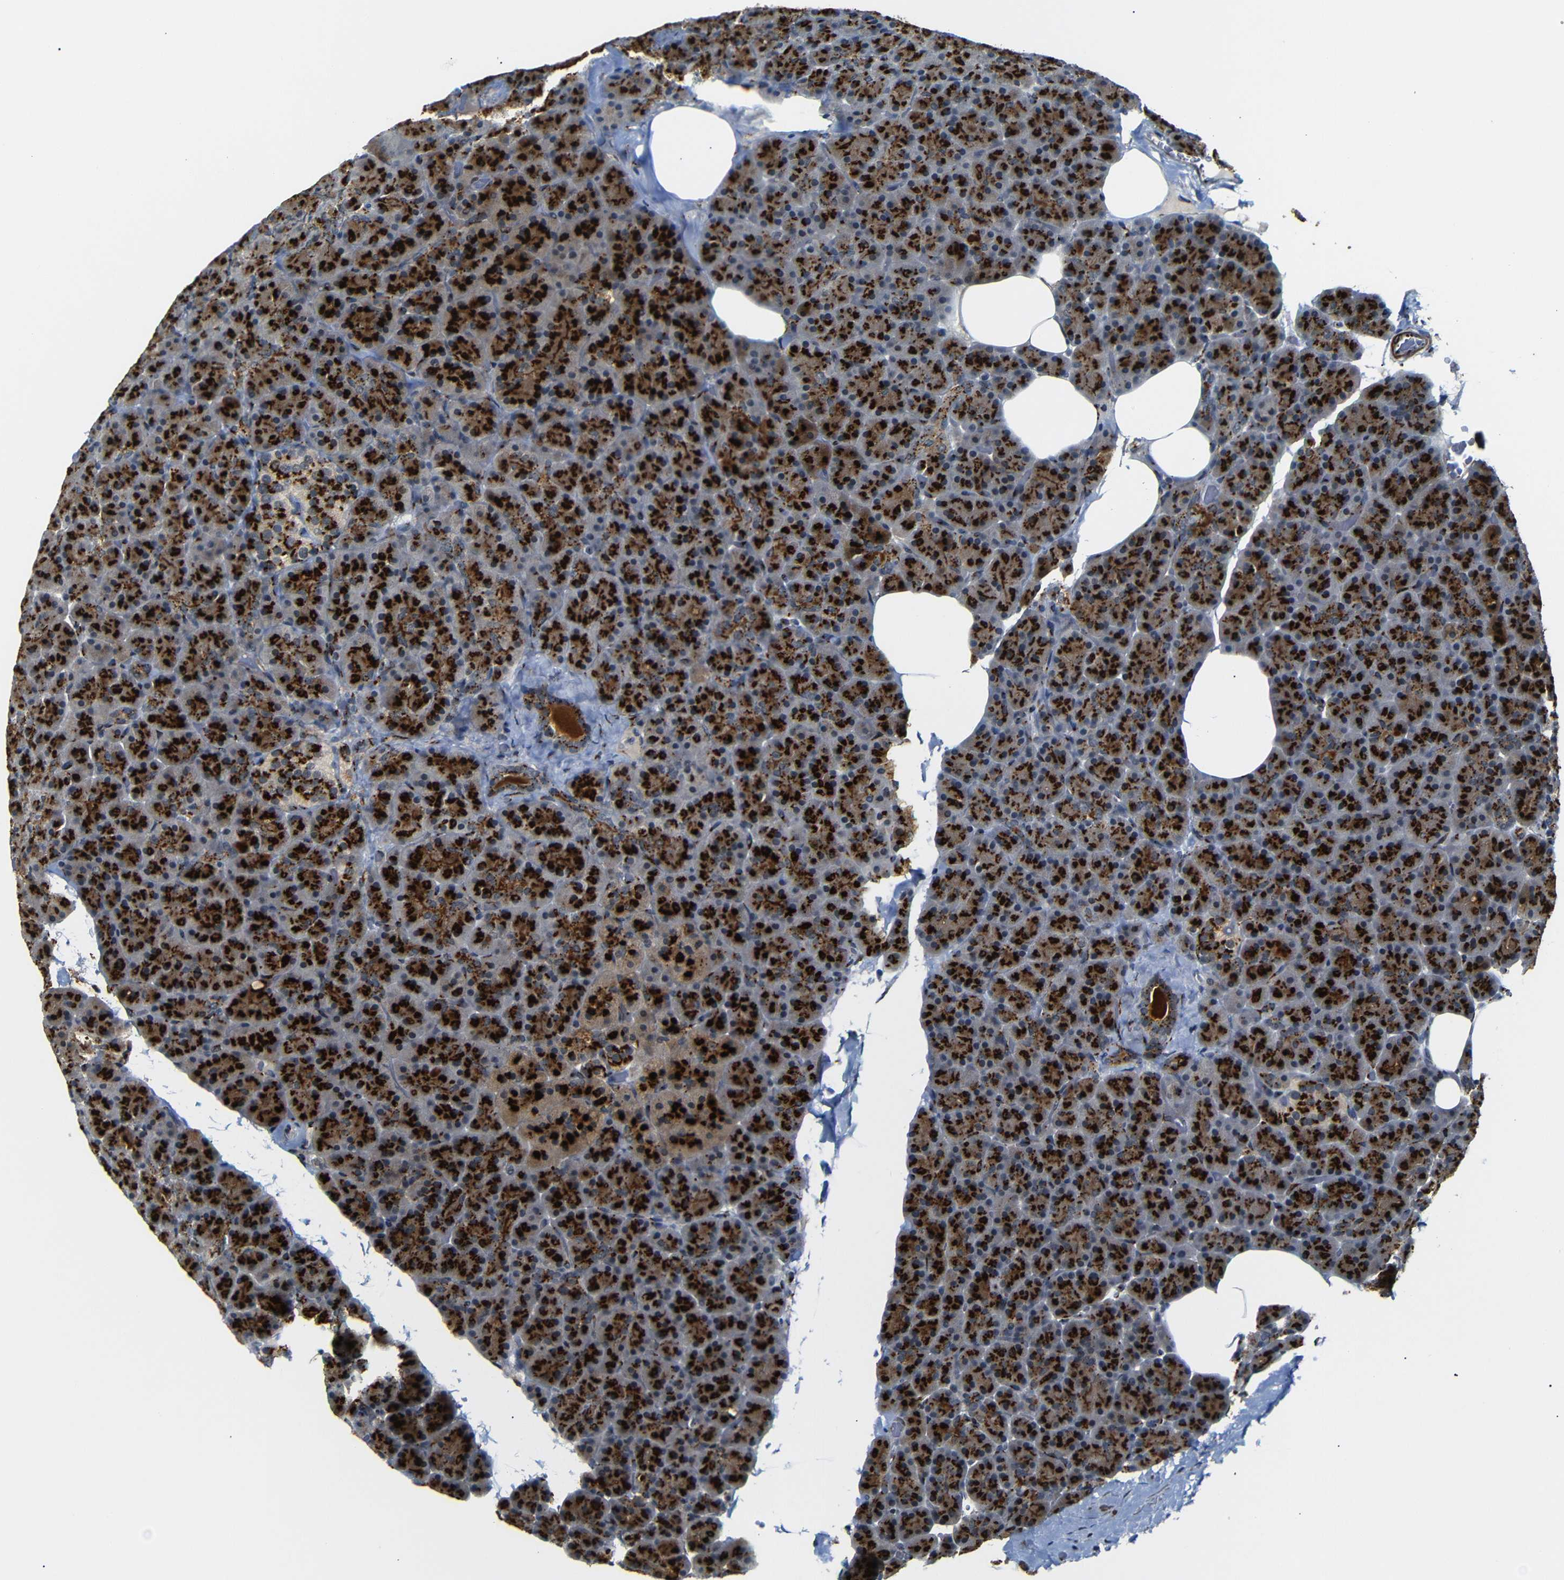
{"staining": {"intensity": "strong", "quantity": ">75%", "location": "cytoplasmic/membranous"}, "tissue": "pancreas", "cell_type": "Exocrine glandular cells", "image_type": "normal", "snomed": [{"axis": "morphology", "description": "Normal tissue, NOS"}, {"axis": "topography", "description": "Pancreas"}], "caption": "Pancreas stained for a protein reveals strong cytoplasmic/membranous positivity in exocrine glandular cells. The staining was performed using DAB (3,3'-diaminobenzidine), with brown indicating positive protein expression. Nuclei are stained blue with hematoxylin.", "gene": "TGOLN2", "patient": {"sex": "female", "age": 35}}